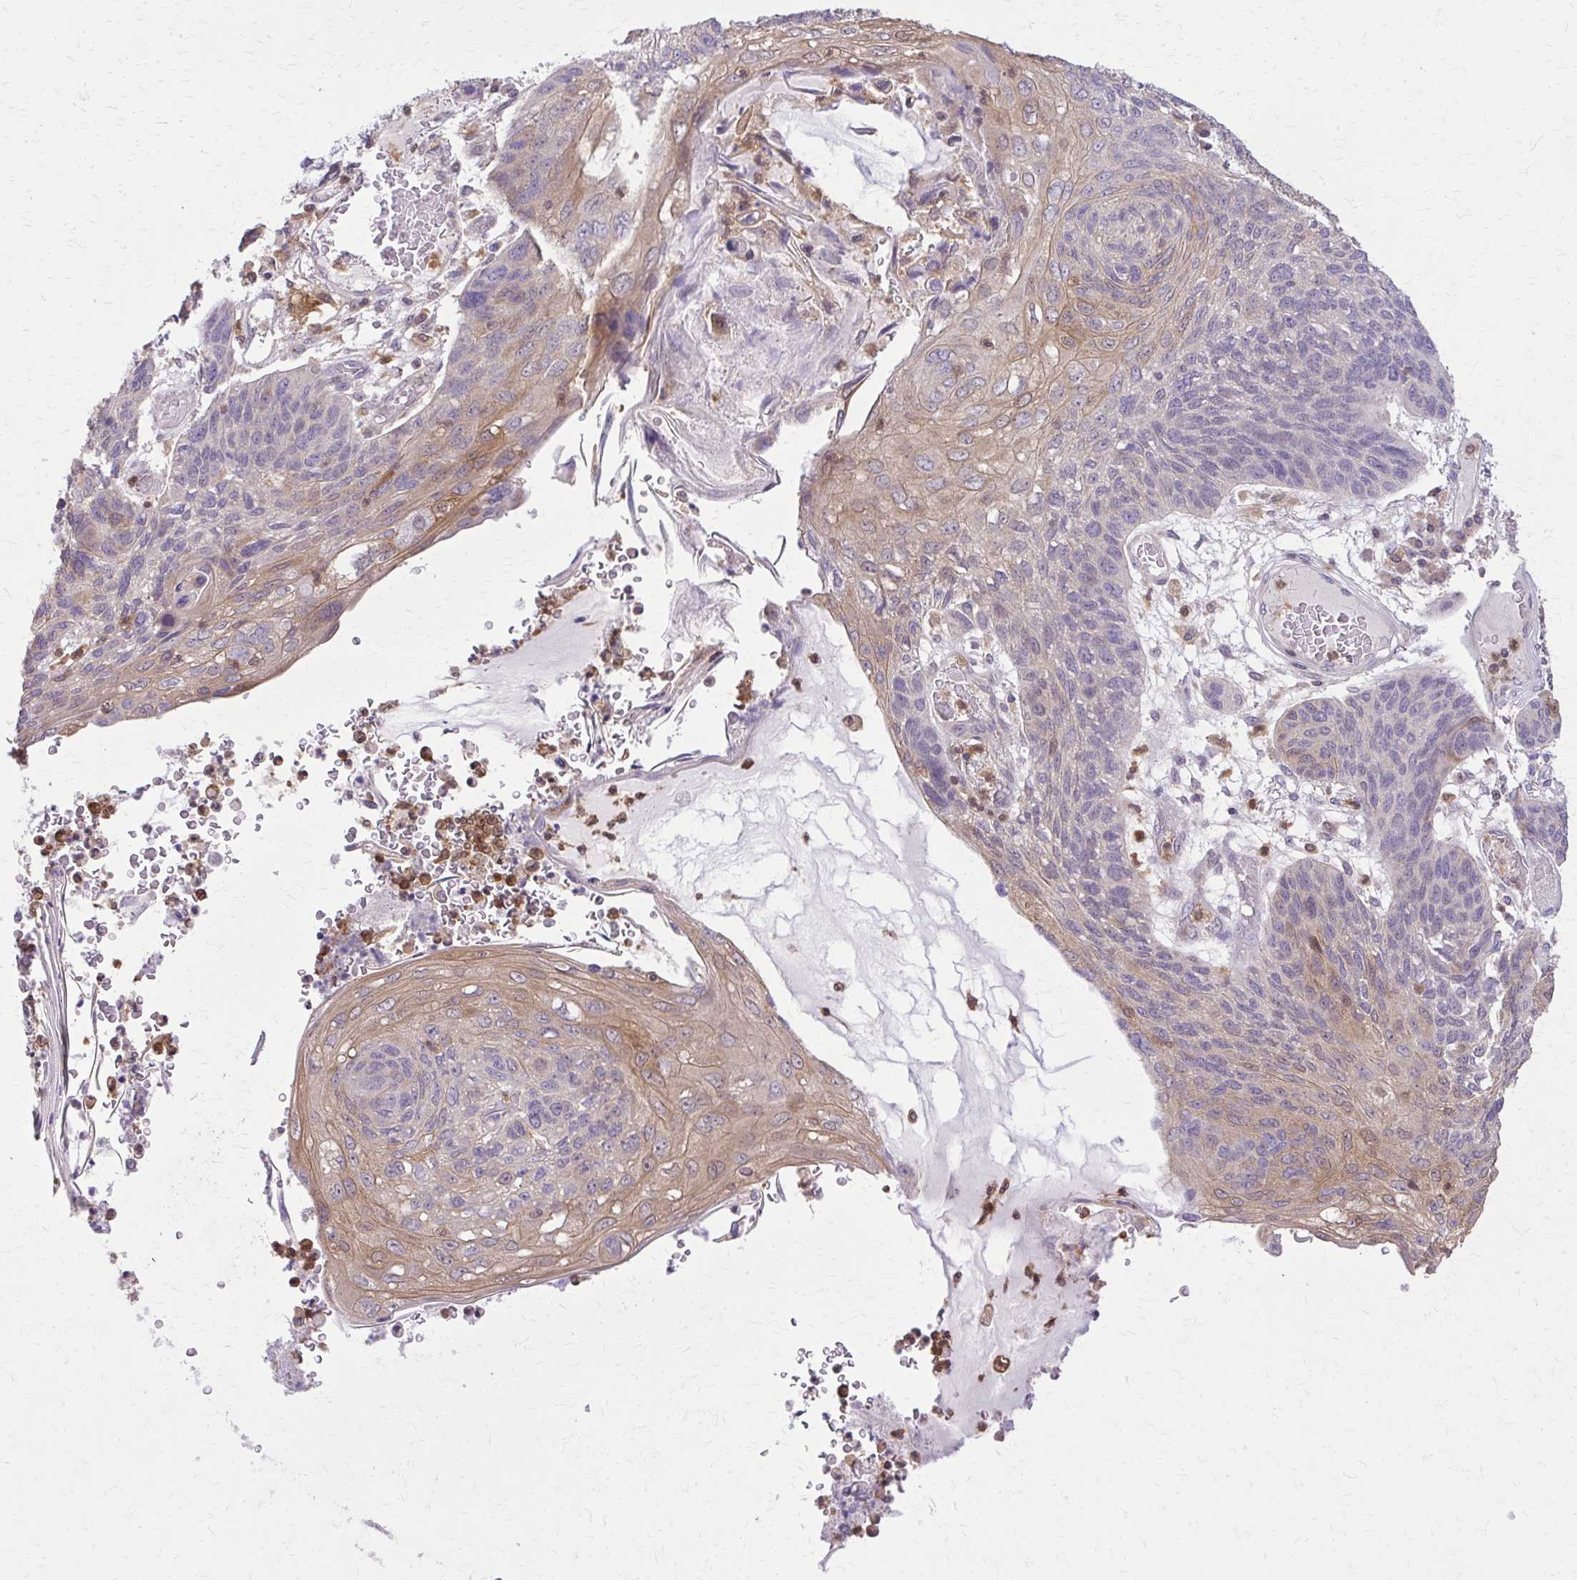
{"staining": {"intensity": "moderate", "quantity": "<25%", "location": "cytoplasmic/membranous"}, "tissue": "lung cancer", "cell_type": "Tumor cells", "image_type": "cancer", "snomed": [{"axis": "morphology", "description": "Squamous cell carcinoma, NOS"}, {"axis": "morphology", "description": "Squamous cell carcinoma, metastatic, NOS"}, {"axis": "topography", "description": "Lymph node"}, {"axis": "topography", "description": "Lung"}], "caption": "A micrograph of human lung cancer (metastatic squamous cell carcinoma) stained for a protein exhibits moderate cytoplasmic/membranous brown staining in tumor cells. Ihc stains the protein of interest in brown and the nuclei are stained blue.", "gene": "NRBF2", "patient": {"sex": "male", "age": 41}}